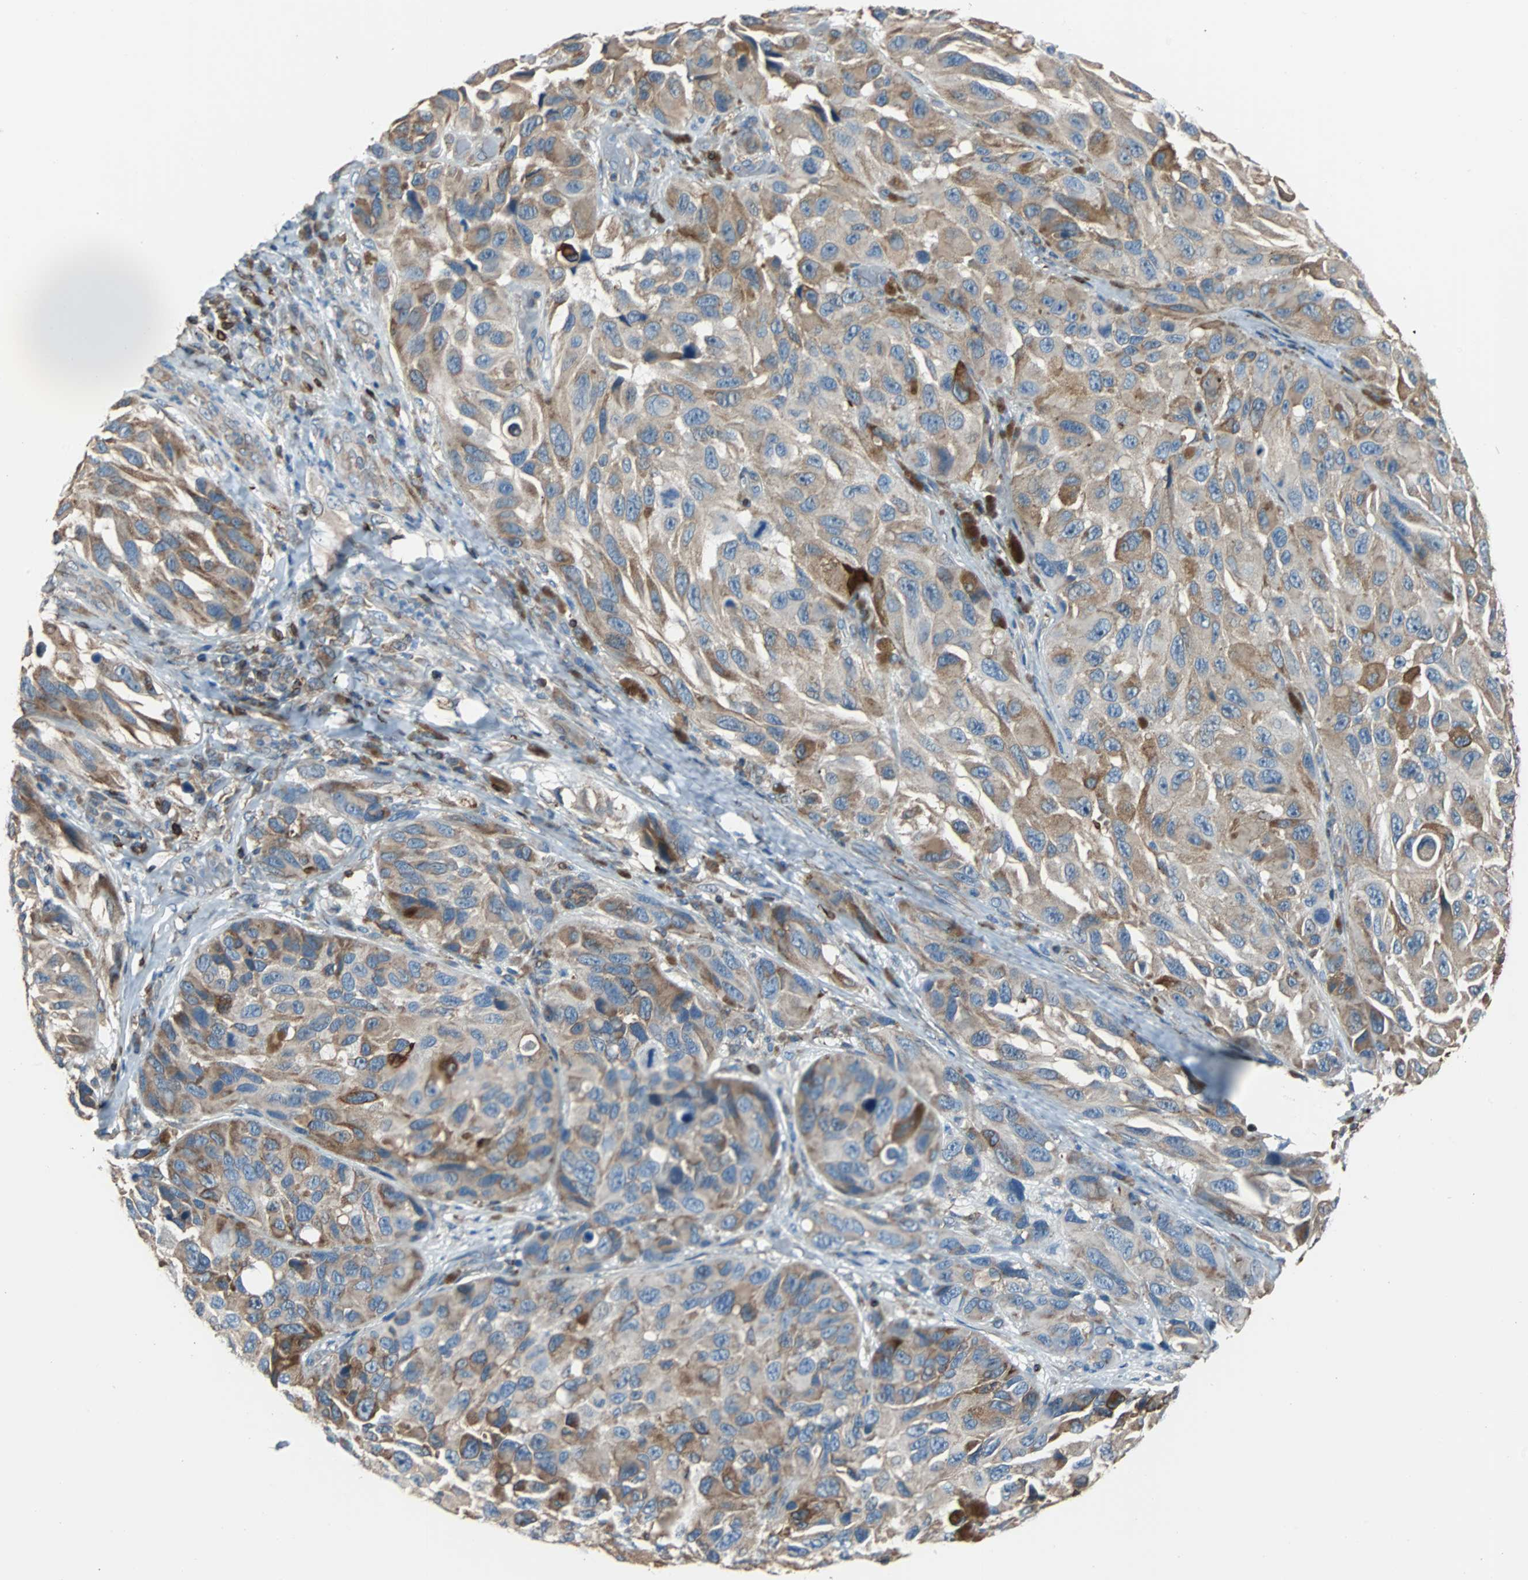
{"staining": {"intensity": "moderate", "quantity": ">75%", "location": "cytoplasmic/membranous"}, "tissue": "melanoma", "cell_type": "Tumor cells", "image_type": "cancer", "snomed": [{"axis": "morphology", "description": "Malignant melanoma, NOS"}, {"axis": "topography", "description": "Skin"}], "caption": "Protein analysis of malignant melanoma tissue demonstrates moderate cytoplasmic/membranous staining in about >75% of tumor cells.", "gene": "PBXIP1", "patient": {"sex": "female", "age": 73}}